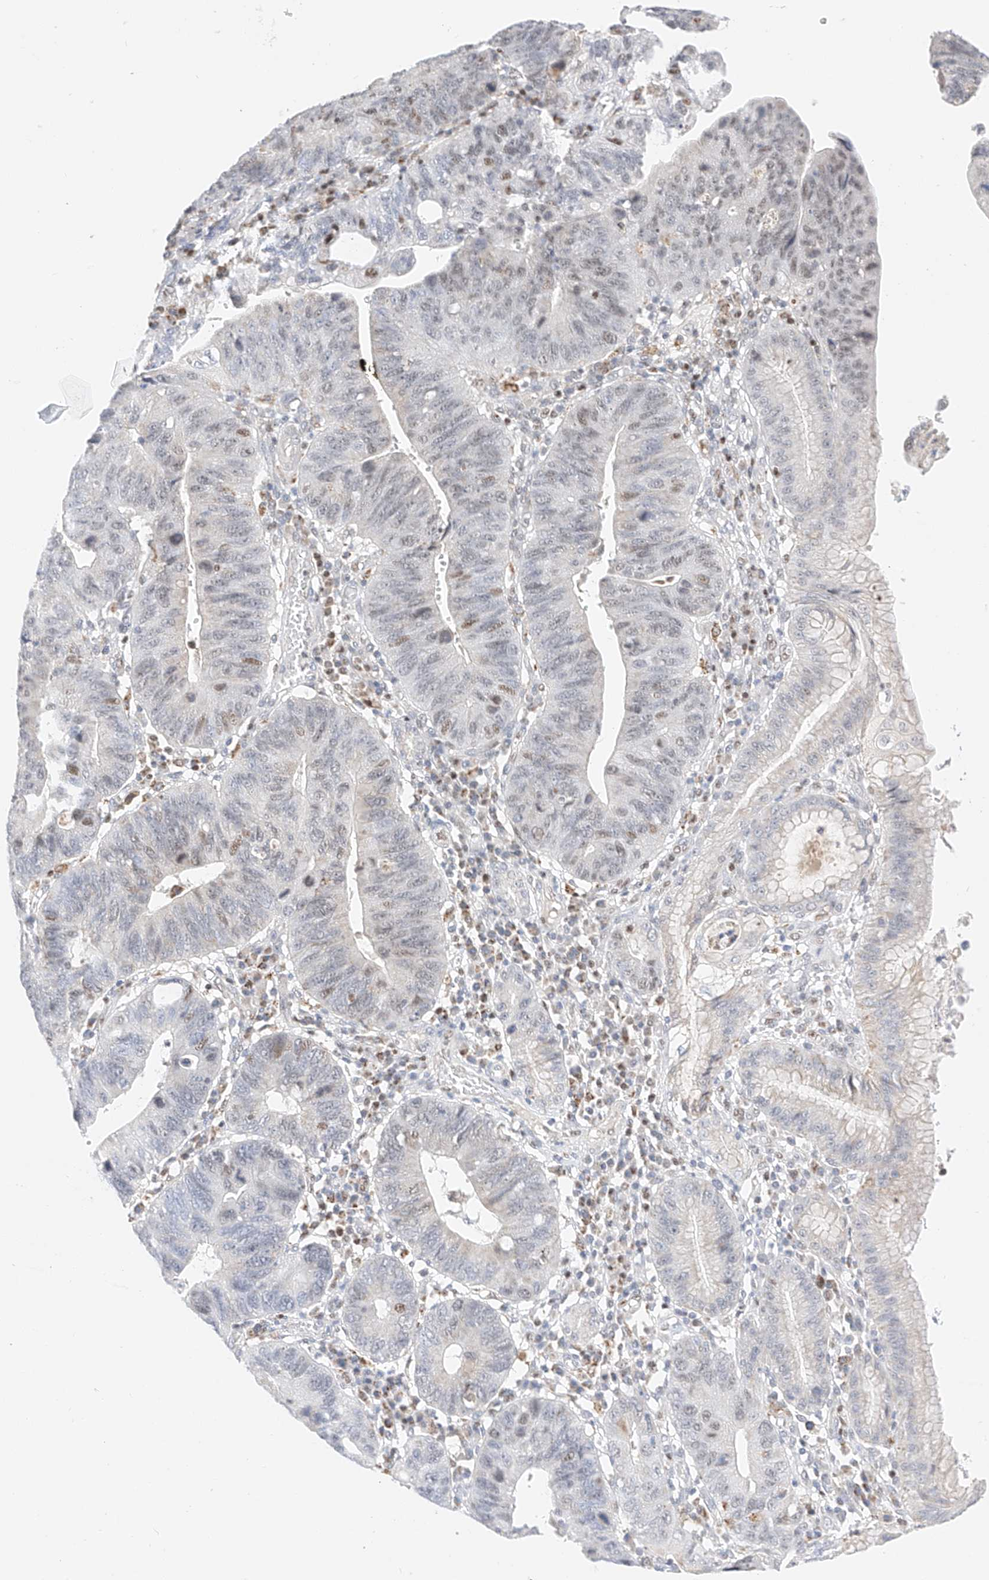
{"staining": {"intensity": "weak", "quantity": "<25%", "location": "nuclear"}, "tissue": "stomach cancer", "cell_type": "Tumor cells", "image_type": "cancer", "snomed": [{"axis": "morphology", "description": "Adenocarcinoma, NOS"}, {"axis": "topography", "description": "Stomach"}], "caption": "Immunohistochemistry (IHC) of human adenocarcinoma (stomach) shows no staining in tumor cells. The staining was performed using DAB (3,3'-diaminobenzidine) to visualize the protein expression in brown, while the nuclei were stained in blue with hematoxylin (Magnification: 20x).", "gene": "NRF1", "patient": {"sex": "male", "age": 59}}